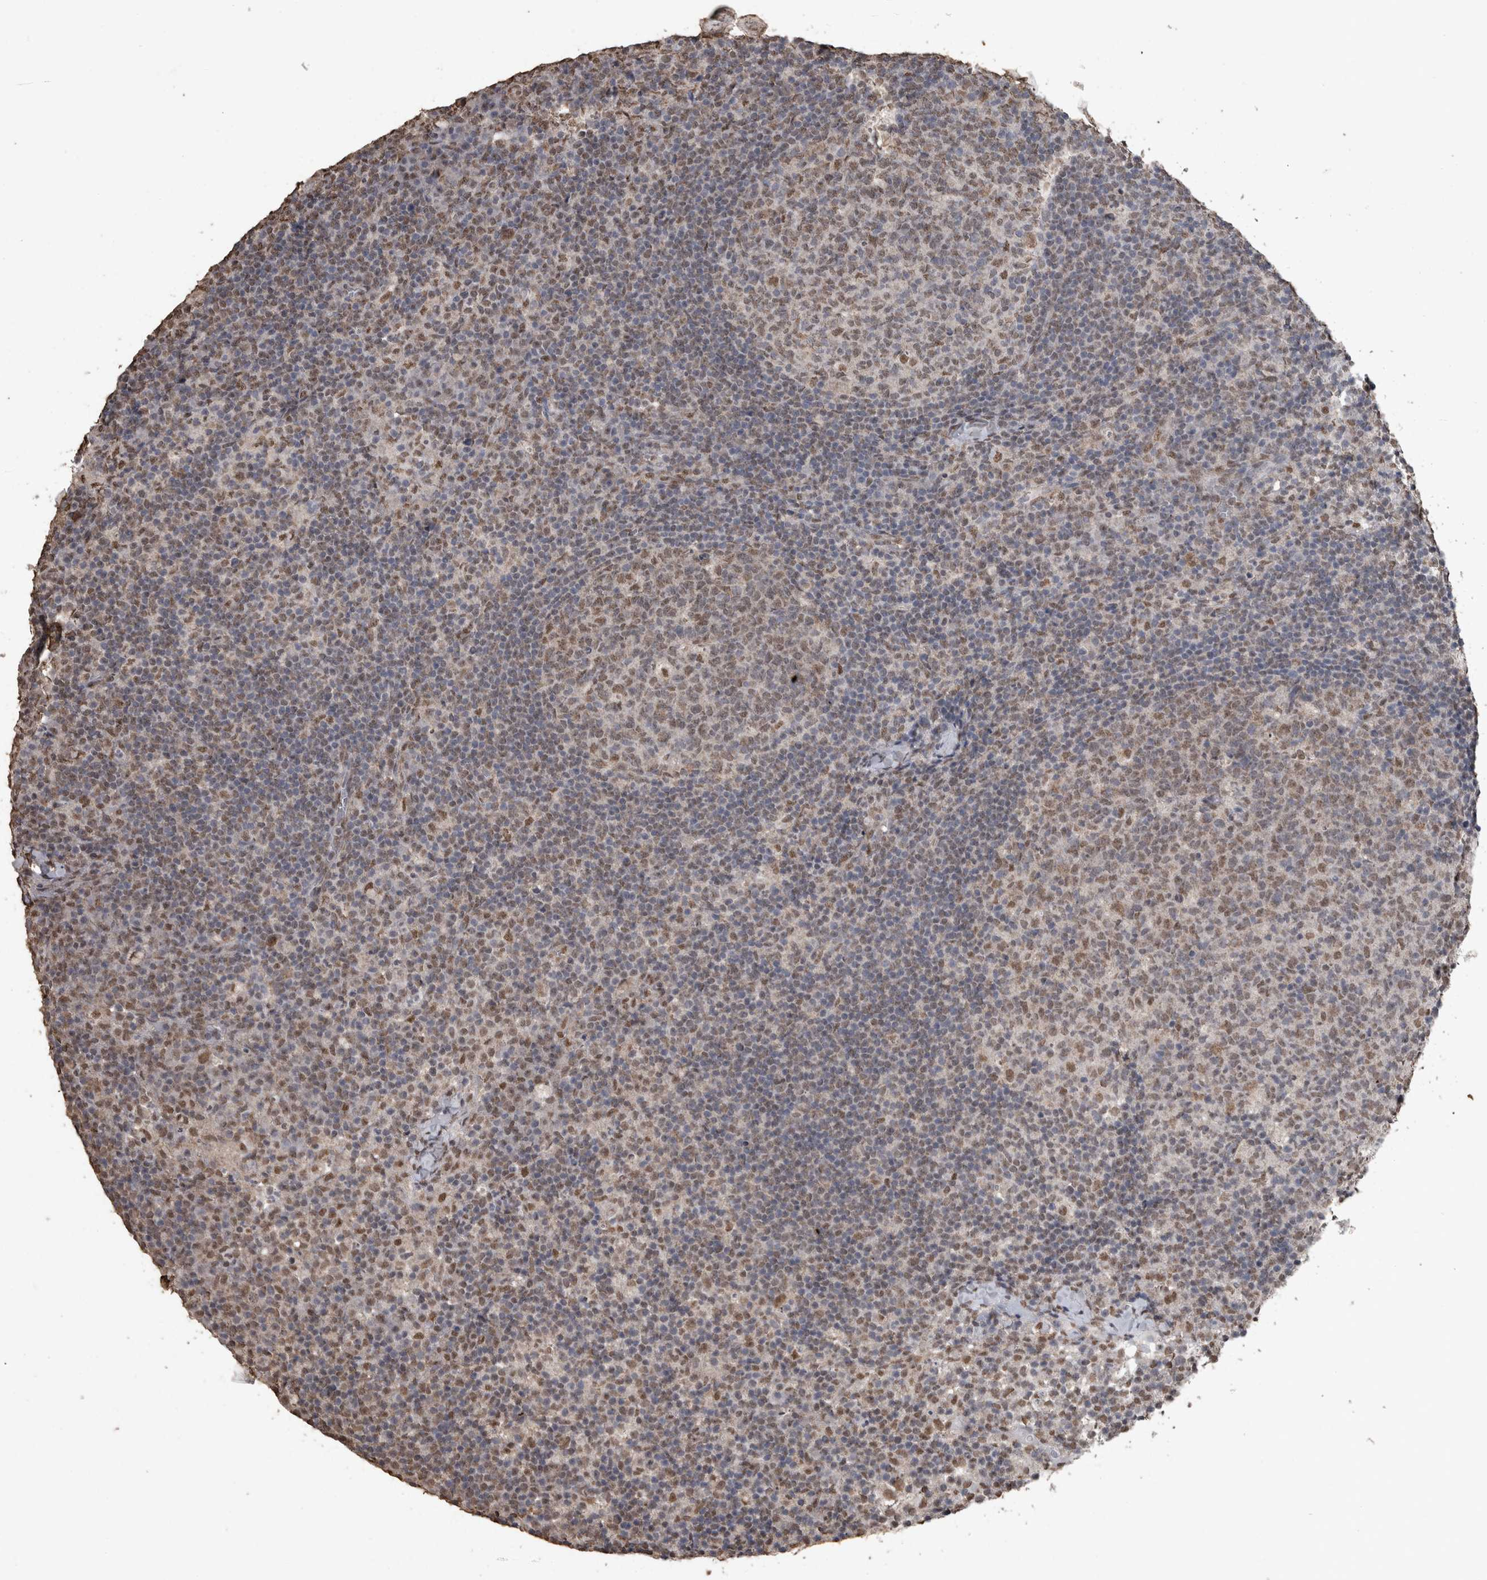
{"staining": {"intensity": "weak", "quantity": ">75%", "location": "nuclear"}, "tissue": "lymph node", "cell_type": "Germinal center cells", "image_type": "normal", "snomed": [{"axis": "morphology", "description": "Normal tissue, NOS"}, {"axis": "morphology", "description": "Inflammation, NOS"}, {"axis": "topography", "description": "Lymph node"}], "caption": "The photomicrograph demonstrates immunohistochemical staining of unremarkable lymph node. There is weak nuclear positivity is identified in about >75% of germinal center cells.", "gene": "SMAD7", "patient": {"sex": "male", "age": 55}}